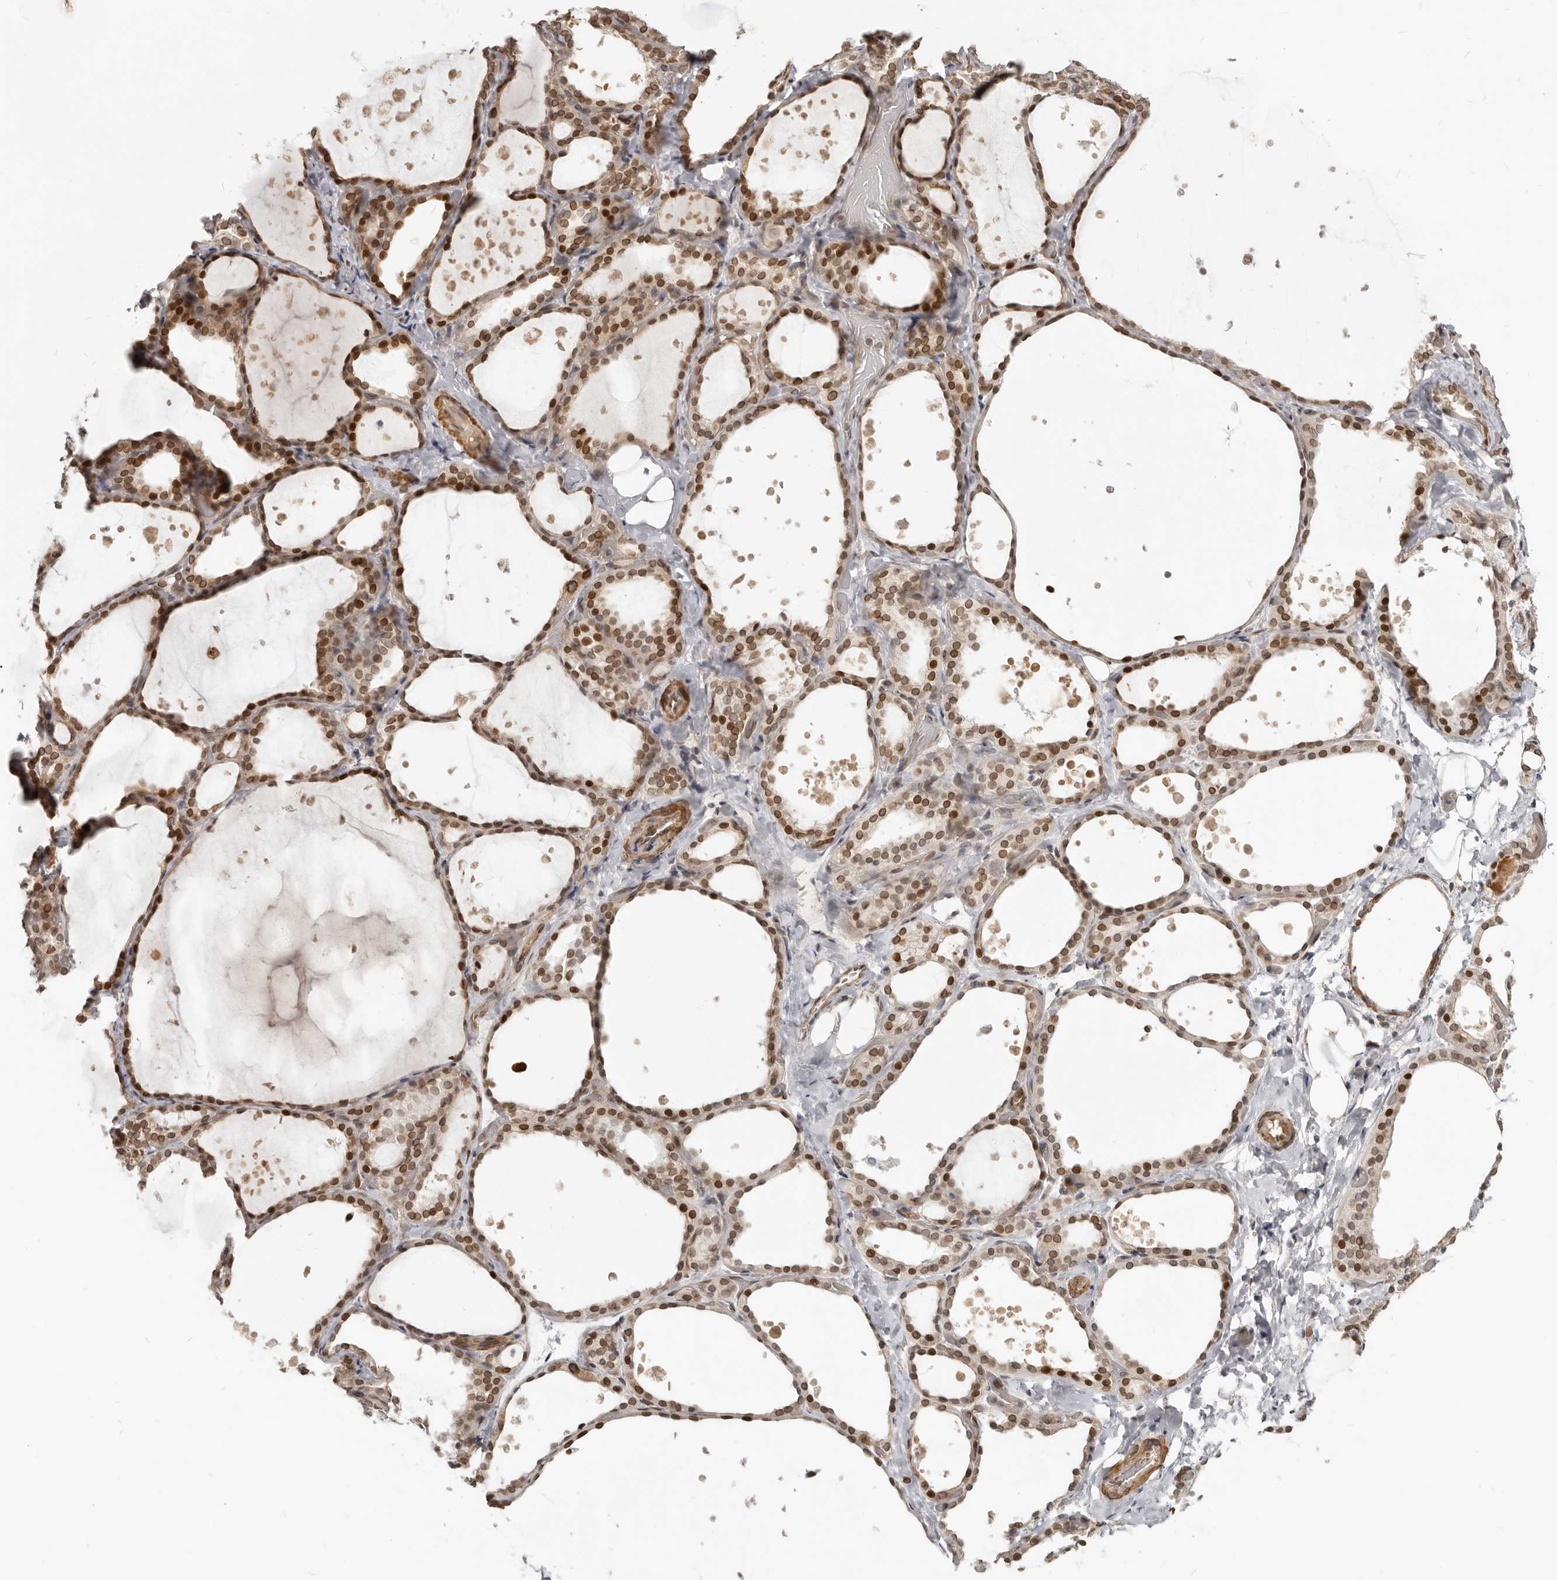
{"staining": {"intensity": "moderate", "quantity": ">75%", "location": "cytoplasmic/membranous,nuclear"}, "tissue": "thyroid gland", "cell_type": "Glandular cells", "image_type": "normal", "snomed": [{"axis": "morphology", "description": "Normal tissue, NOS"}, {"axis": "topography", "description": "Thyroid gland"}], "caption": "Moderate cytoplasmic/membranous,nuclear staining for a protein is present in about >75% of glandular cells of unremarkable thyroid gland using IHC.", "gene": "NUP153", "patient": {"sex": "female", "age": 44}}